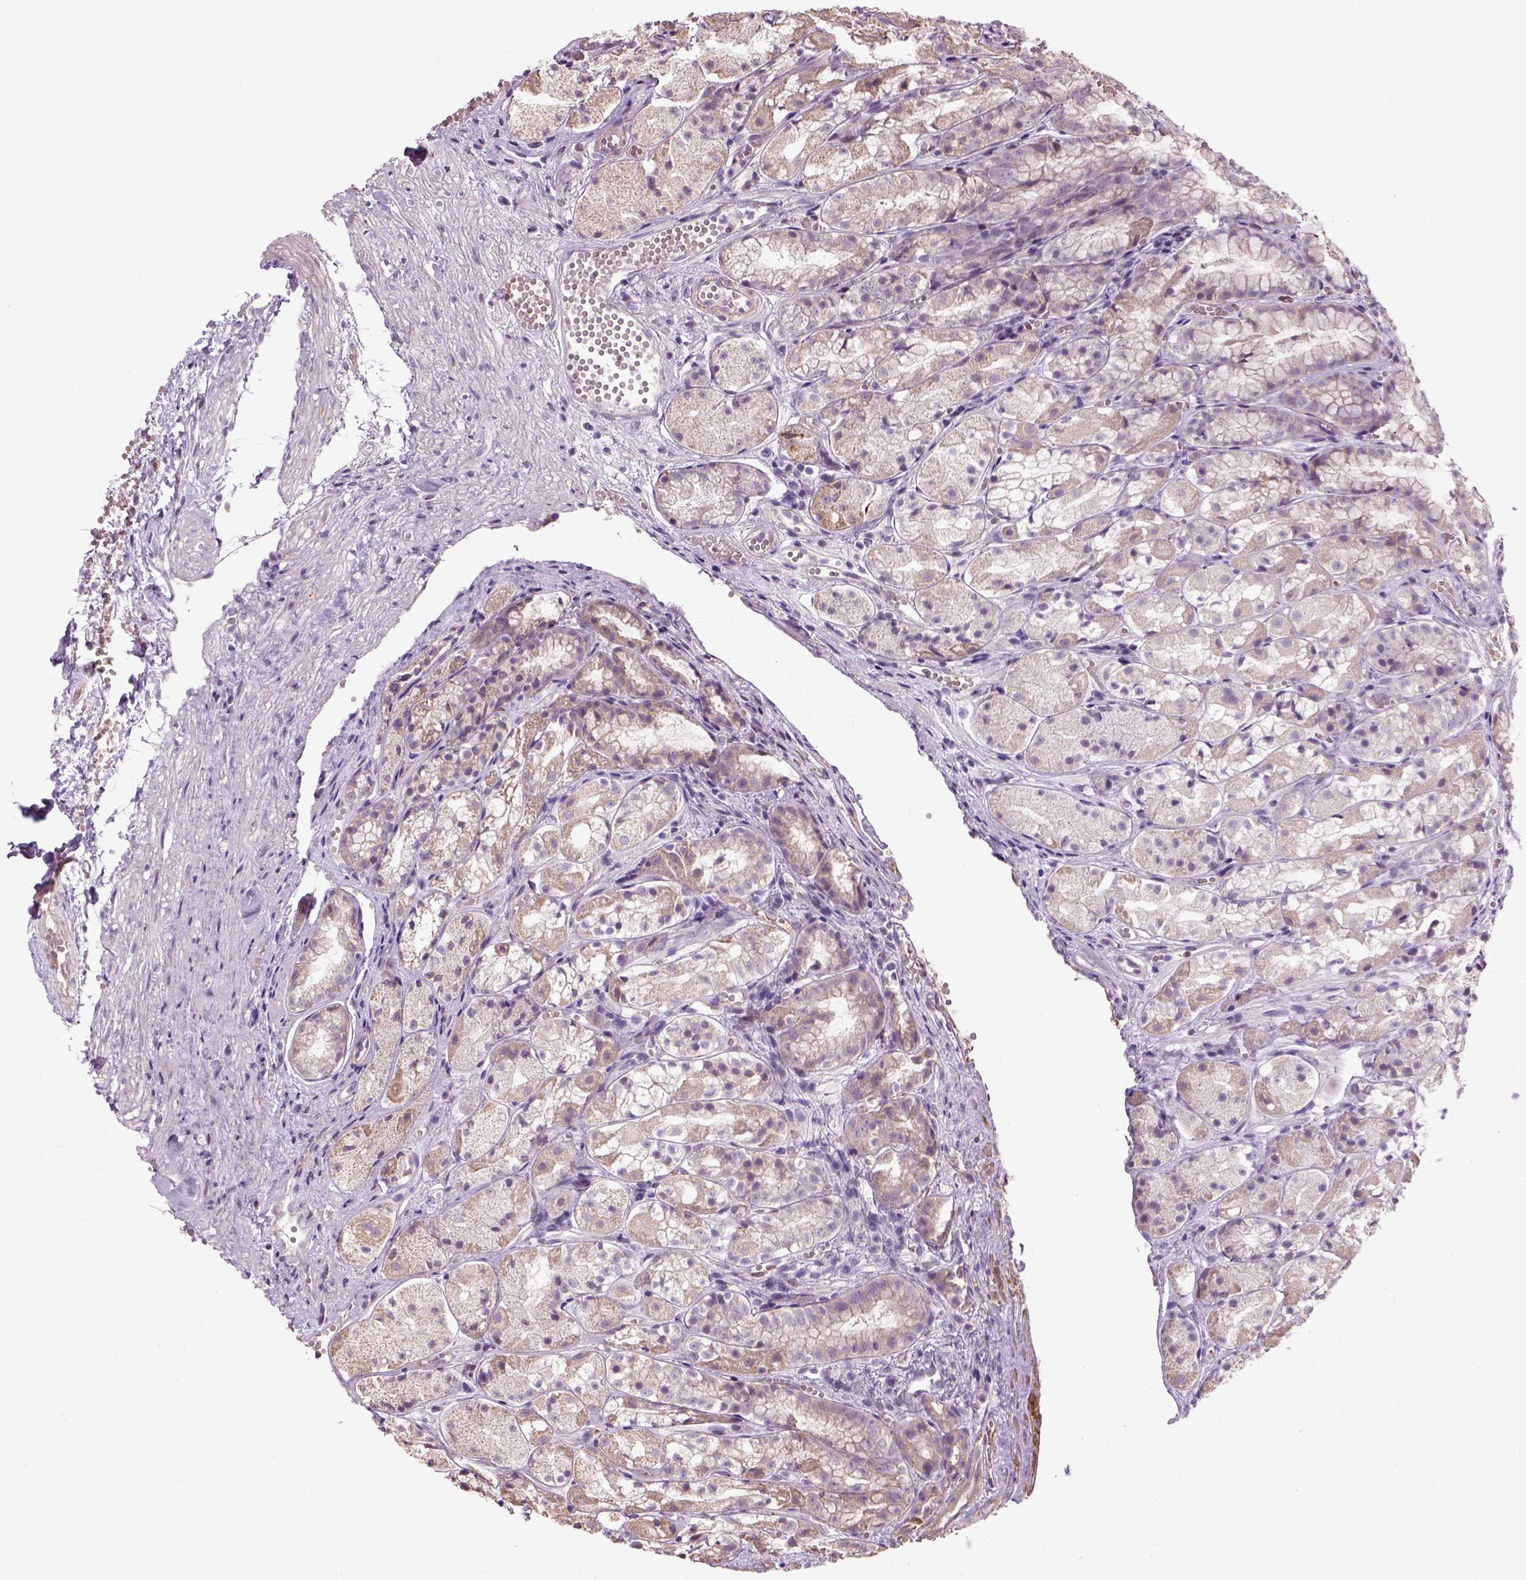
{"staining": {"intensity": "weak", "quantity": "25%-75%", "location": "cytoplasmic/membranous"}, "tissue": "stomach", "cell_type": "Glandular cells", "image_type": "normal", "snomed": [{"axis": "morphology", "description": "Normal tissue, NOS"}, {"axis": "topography", "description": "Stomach"}], "caption": "Immunohistochemical staining of benign human stomach displays low levels of weak cytoplasmic/membranous staining in approximately 25%-75% of glandular cells. Nuclei are stained in blue.", "gene": "XK", "patient": {"sex": "male", "age": 70}}